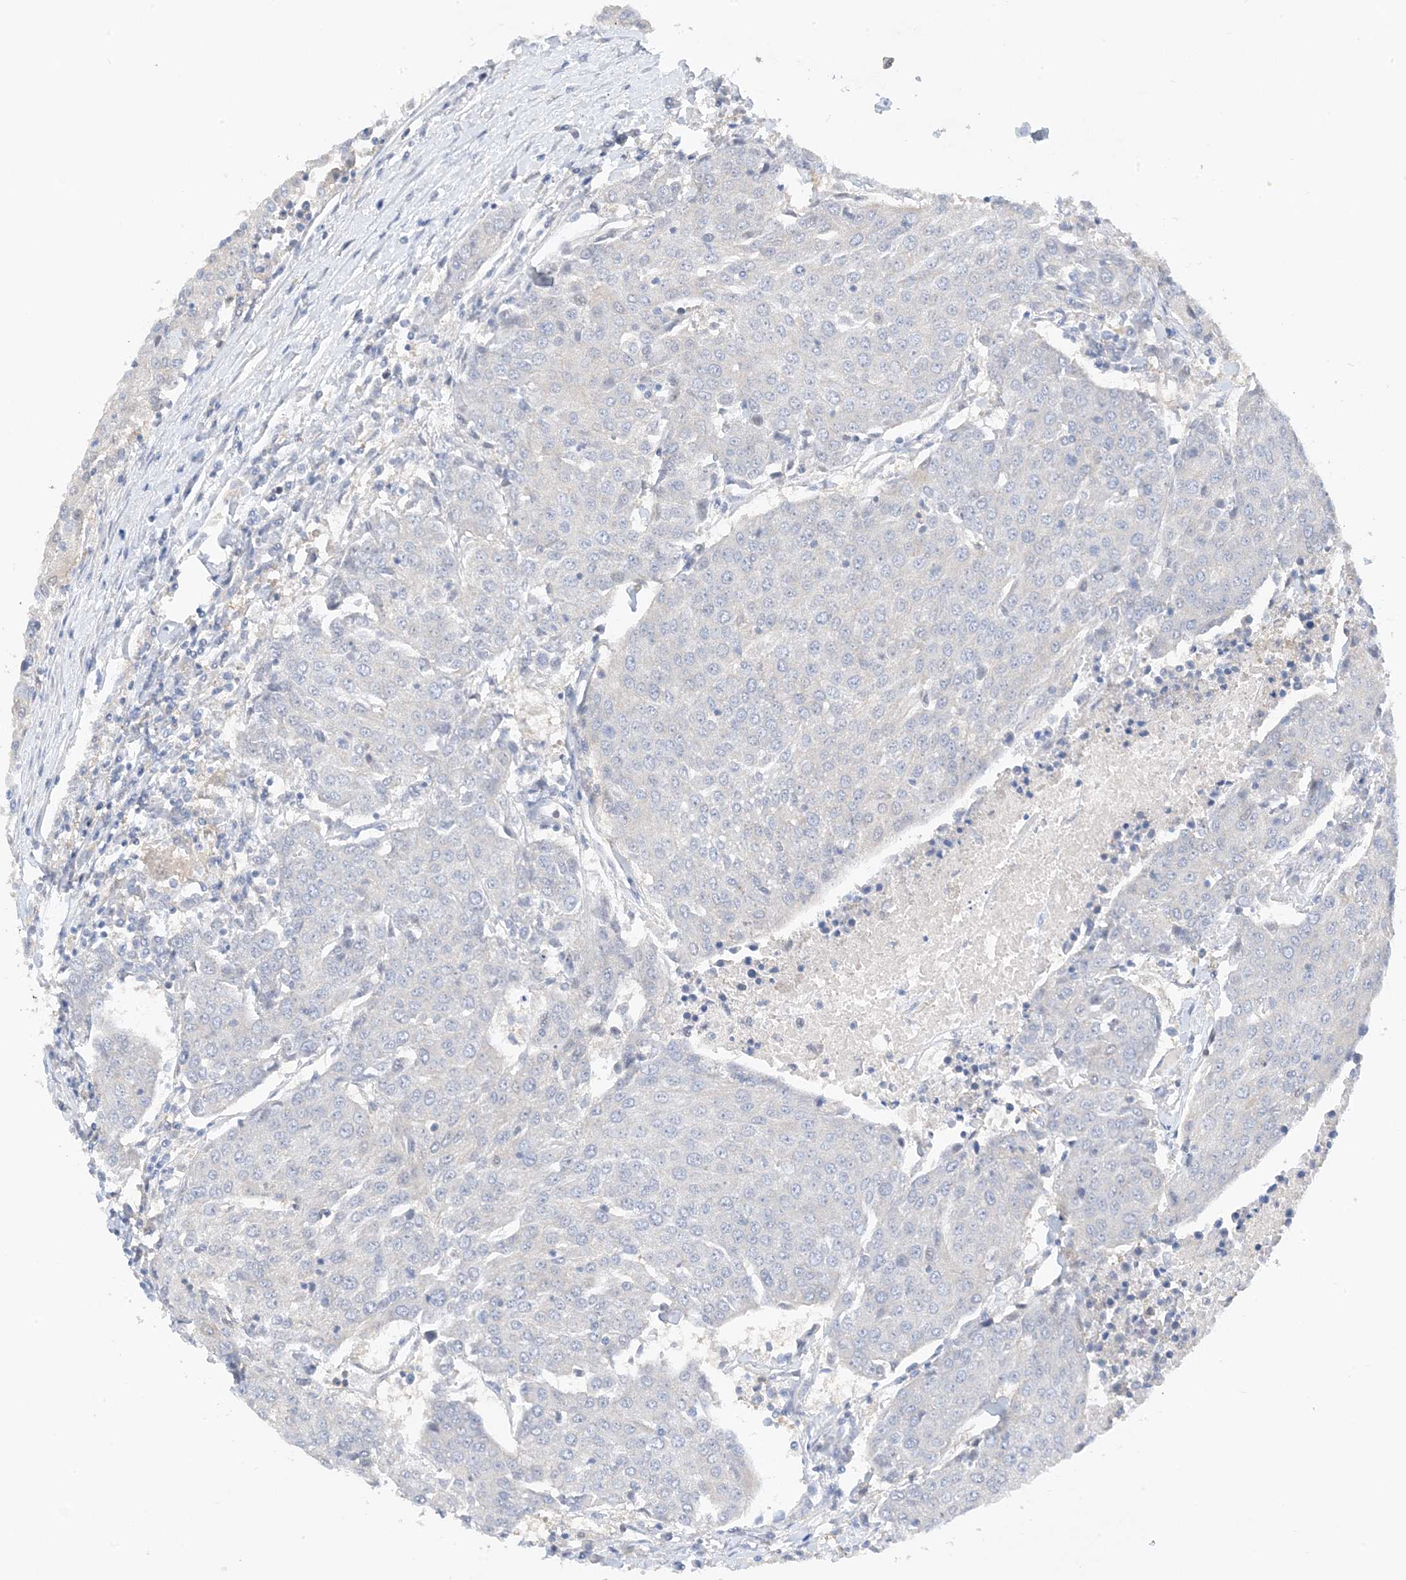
{"staining": {"intensity": "negative", "quantity": "none", "location": "none"}, "tissue": "urothelial cancer", "cell_type": "Tumor cells", "image_type": "cancer", "snomed": [{"axis": "morphology", "description": "Urothelial carcinoma, High grade"}, {"axis": "topography", "description": "Urinary bladder"}], "caption": "High magnification brightfield microscopy of urothelial carcinoma (high-grade) stained with DAB (3,3'-diaminobenzidine) (brown) and counterstained with hematoxylin (blue): tumor cells show no significant expression. The staining is performed using DAB (3,3'-diaminobenzidine) brown chromogen with nuclei counter-stained in using hematoxylin.", "gene": "KIFBP", "patient": {"sex": "female", "age": 85}}